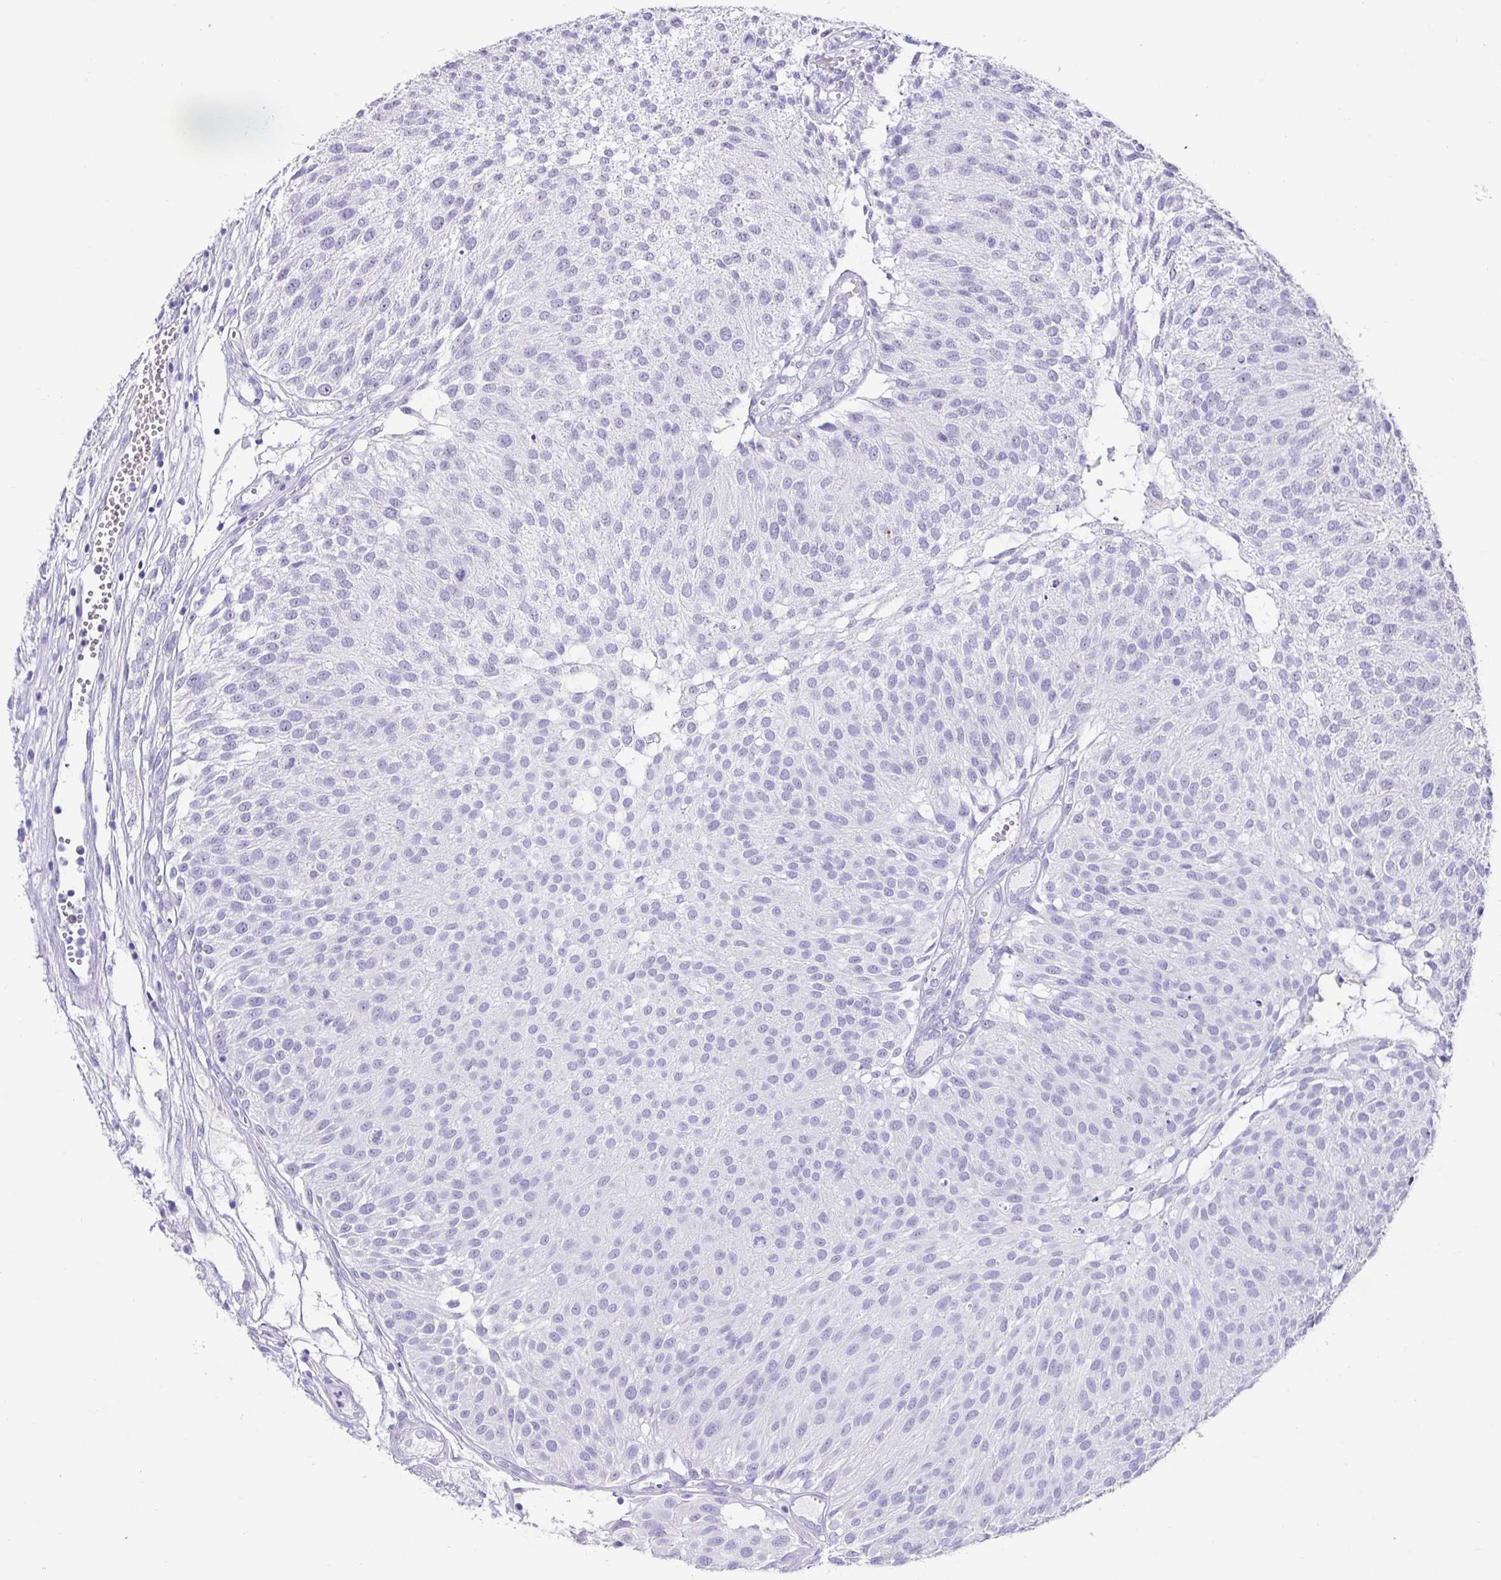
{"staining": {"intensity": "negative", "quantity": "none", "location": "none"}, "tissue": "urothelial cancer", "cell_type": "Tumor cells", "image_type": "cancer", "snomed": [{"axis": "morphology", "description": "Urothelial carcinoma, NOS"}, {"axis": "topography", "description": "Urinary bladder"}], "caption": "Tumor cells are negative for brown protein staining in transitional cell carcinoma.", "gene": "PRAMEF19", "patient": {"sex": "male", "age": 84}}